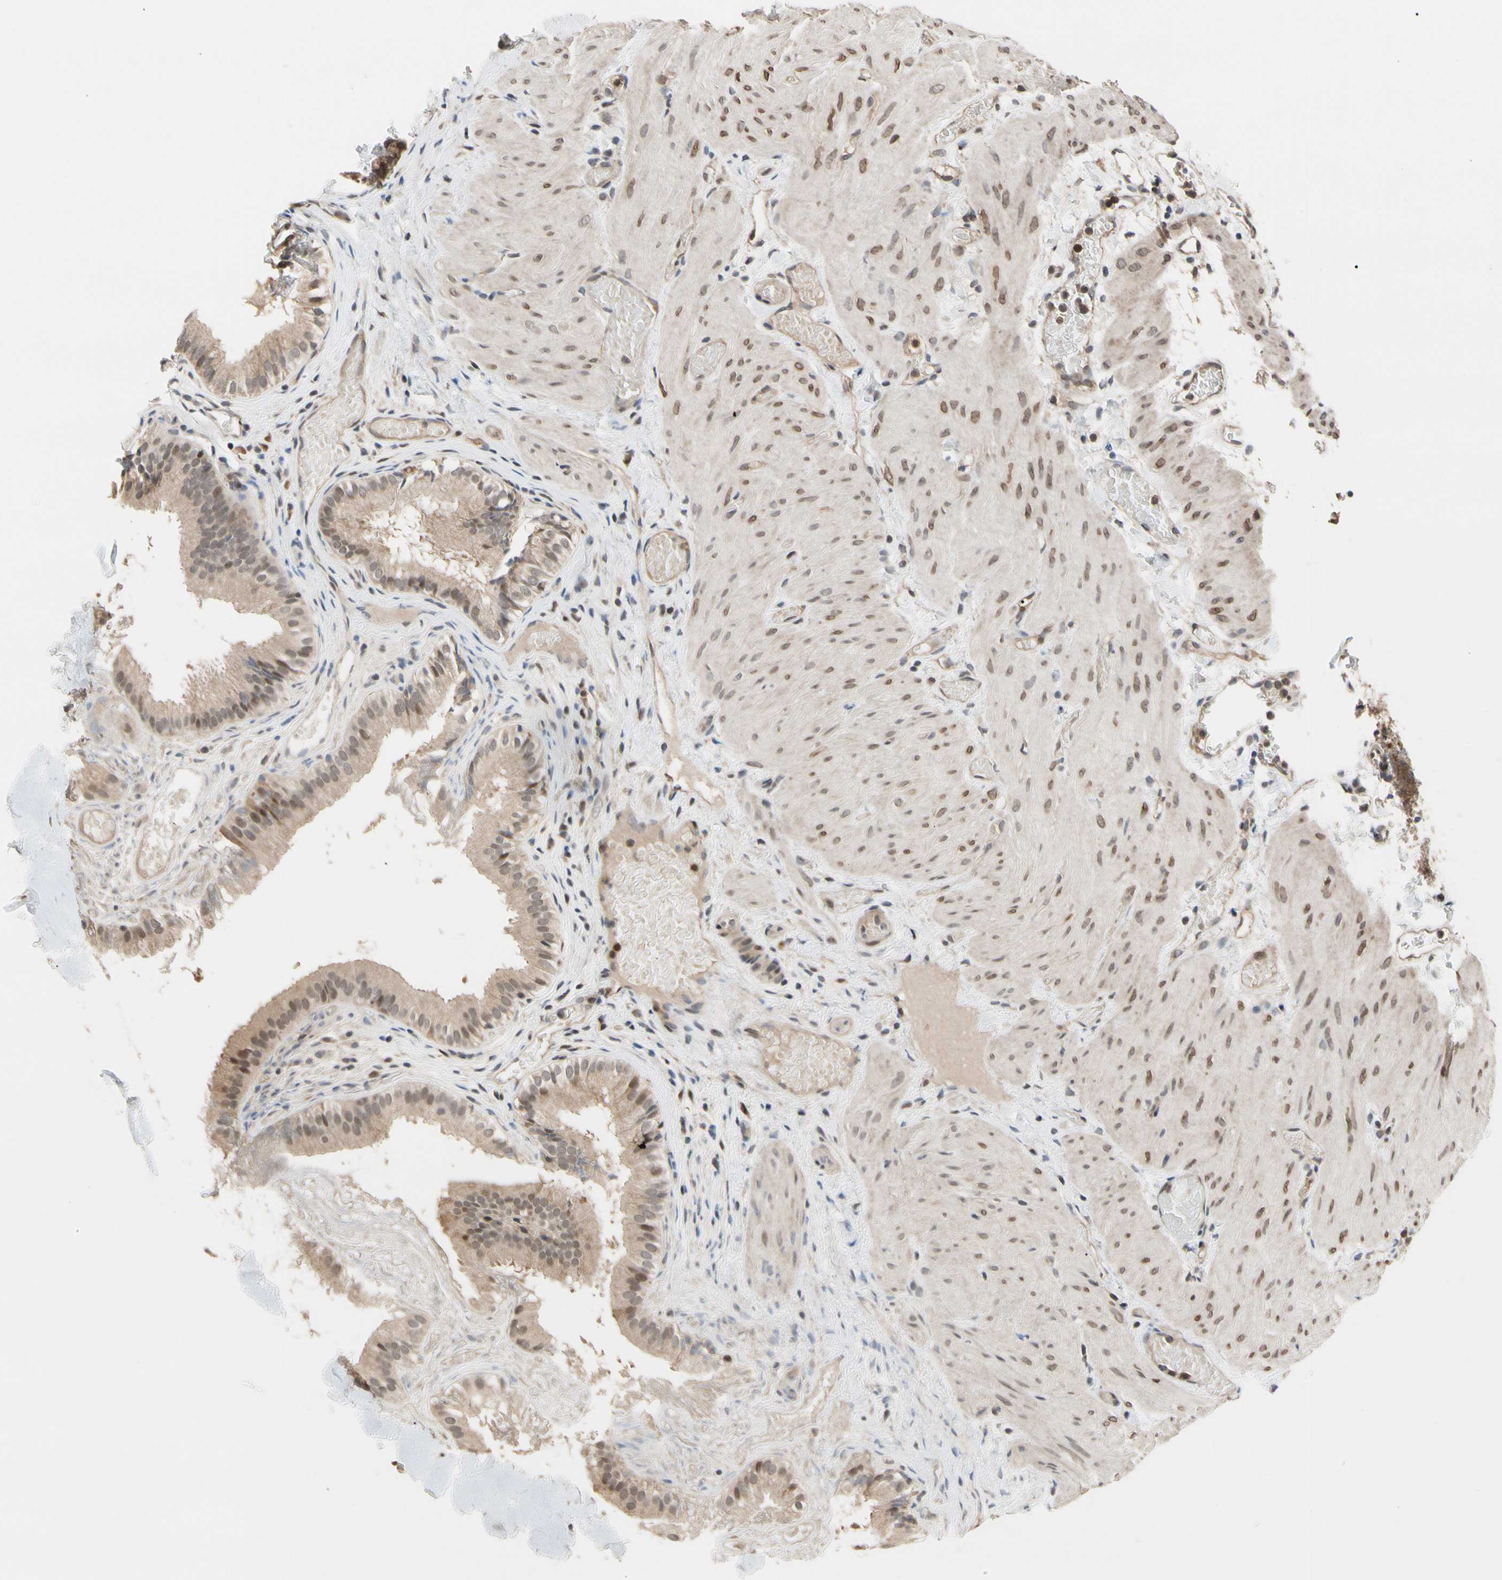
{"staining": {"intensity": "moderate", "quantity": ">75%", "location": "cytoplasmic/membranous,nuclear"}, "tissue": "gallbladder", "cell_type": "Glandular cells", "image_type": "normal", "snomed": [{"axis": "morphology", "description": "Normal tissue, NOS"}, {"axis": "topography", "description": "Gallbladder"}], "caption": "Glandular cells demonstrate medium levels of moderate cytoplasmic/membranous,nuclear positivity in approximately >75% of cells in normal gallbladder.", "gene": "CYTIP", "patient": {"sex": "female", "age": 26}}